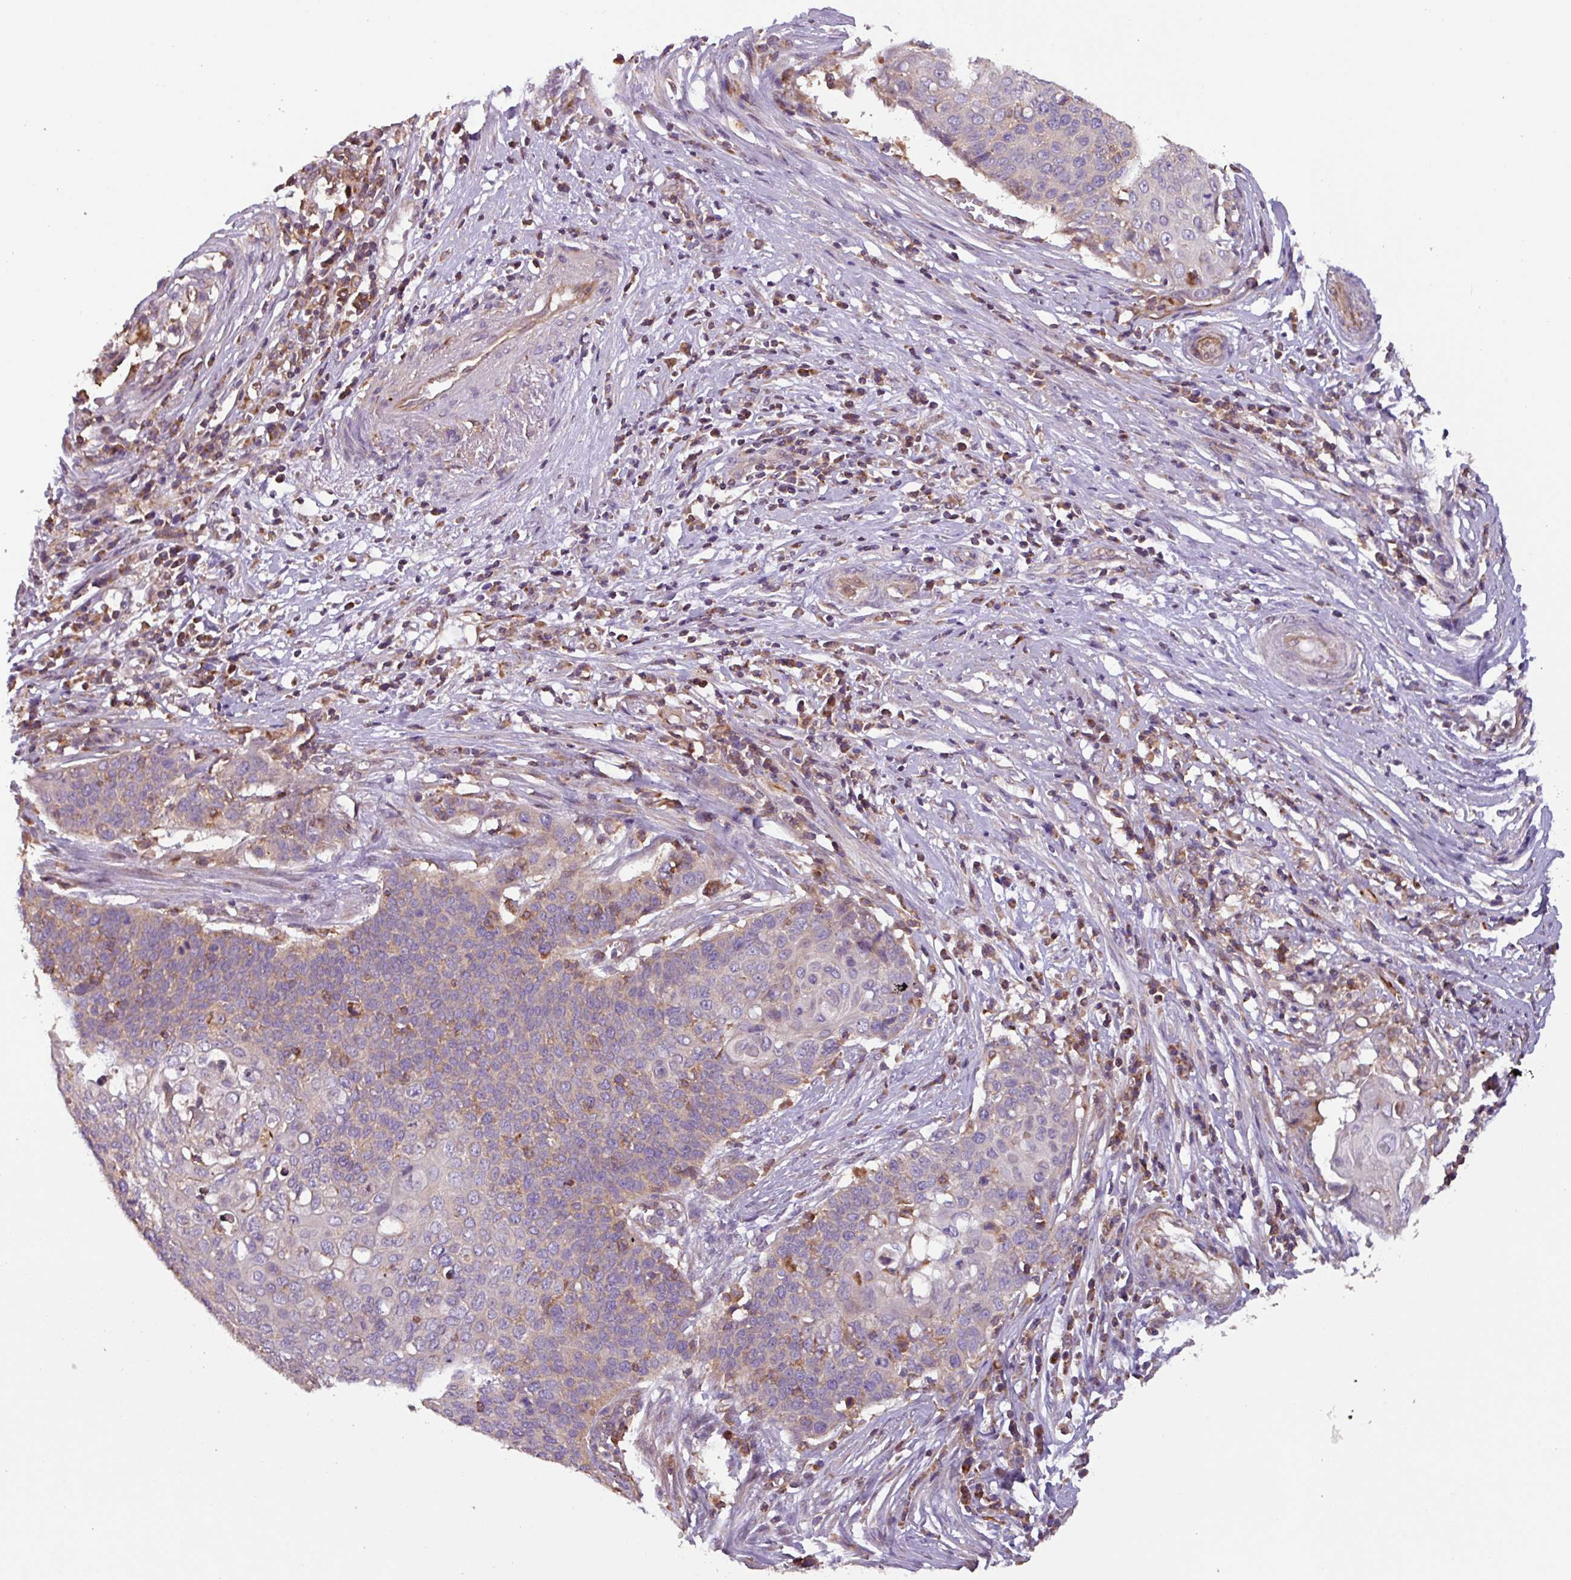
{"staining": {"intensity": "weak", "quantity": "25%-75%", "location": "cytoplasmic/membranous"}, "tissue": "cervical cancer", "cell_type": "Tumor cells", "image_type": "cancer", "snomed": [{"axis": "morphology", "description": "Squamous cell carcinoma, NOS"}, {"axis": "topography", "description": "Cervix"}], "caption": "Protein expression analysis of human cervical cancer (squamous cell carcinoma) reveals weak cytoplasmic/membranous expression in about 25%-75% of tumor cells.", "gene": "PLEKHD1", "patient": {"sex": "female", "age": 39}}